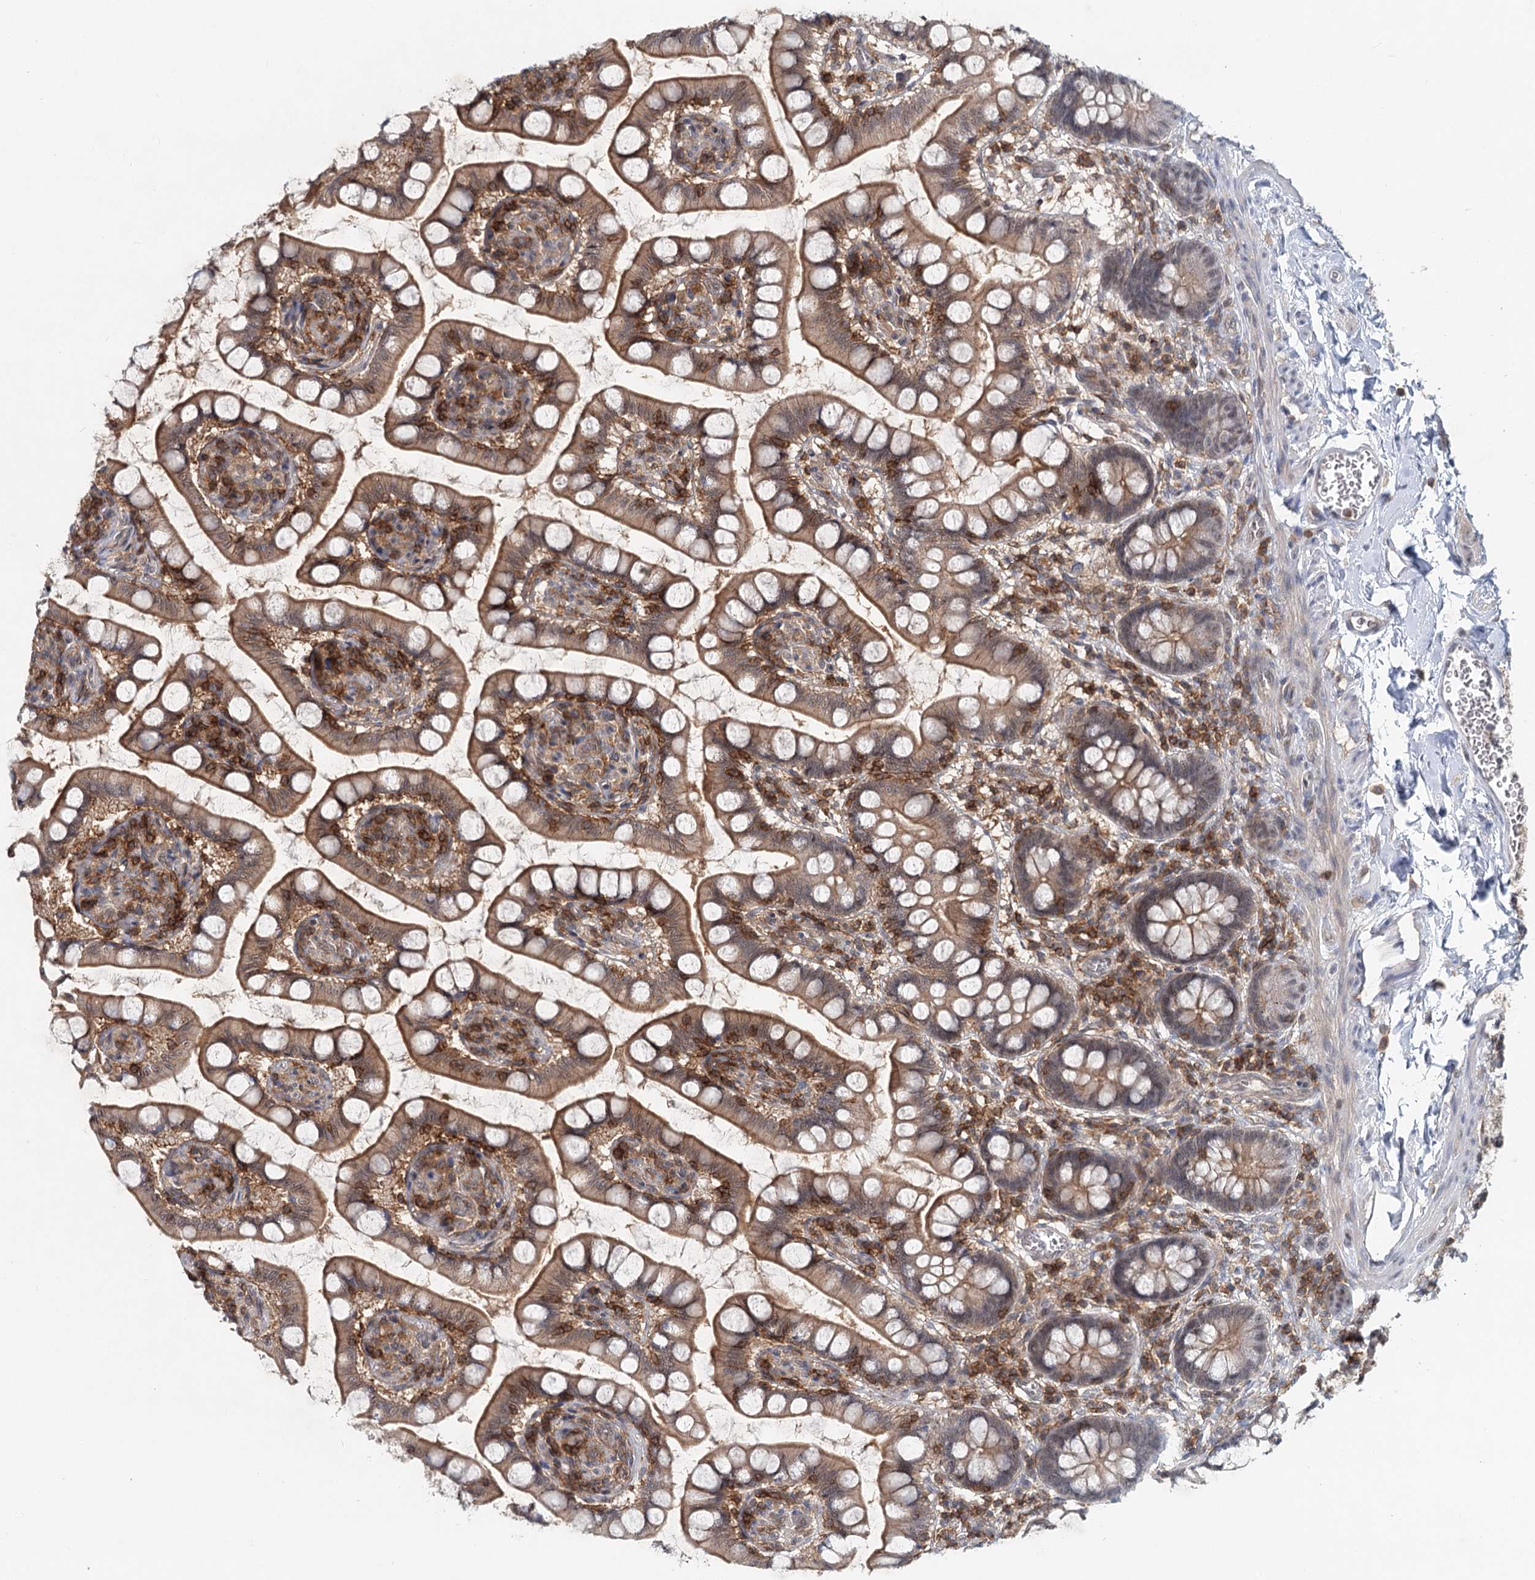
{"staining": {"intensity": "moderate", "quantity": ">75%", "location": "cytoplasmic/membranous"}, "tissue": "small intestine", "cell_type": "Glandular cells", "image_type": "normal", "snomed": [{"axis": "morphology", "description": "Normal tissue, NOS"}, {"axis": "topography", "description": "Small intestine"}], "caption": "Immunohistochemistry (IHC) image of normal small intestine stained for a protein (brown), which exhibits medium levels of moderate cytoplasmic/membranous expression in approximately >75% of glandular cells.", "gene": "CDC42SE2", "patient": {"sex": "male", "age": 52}}